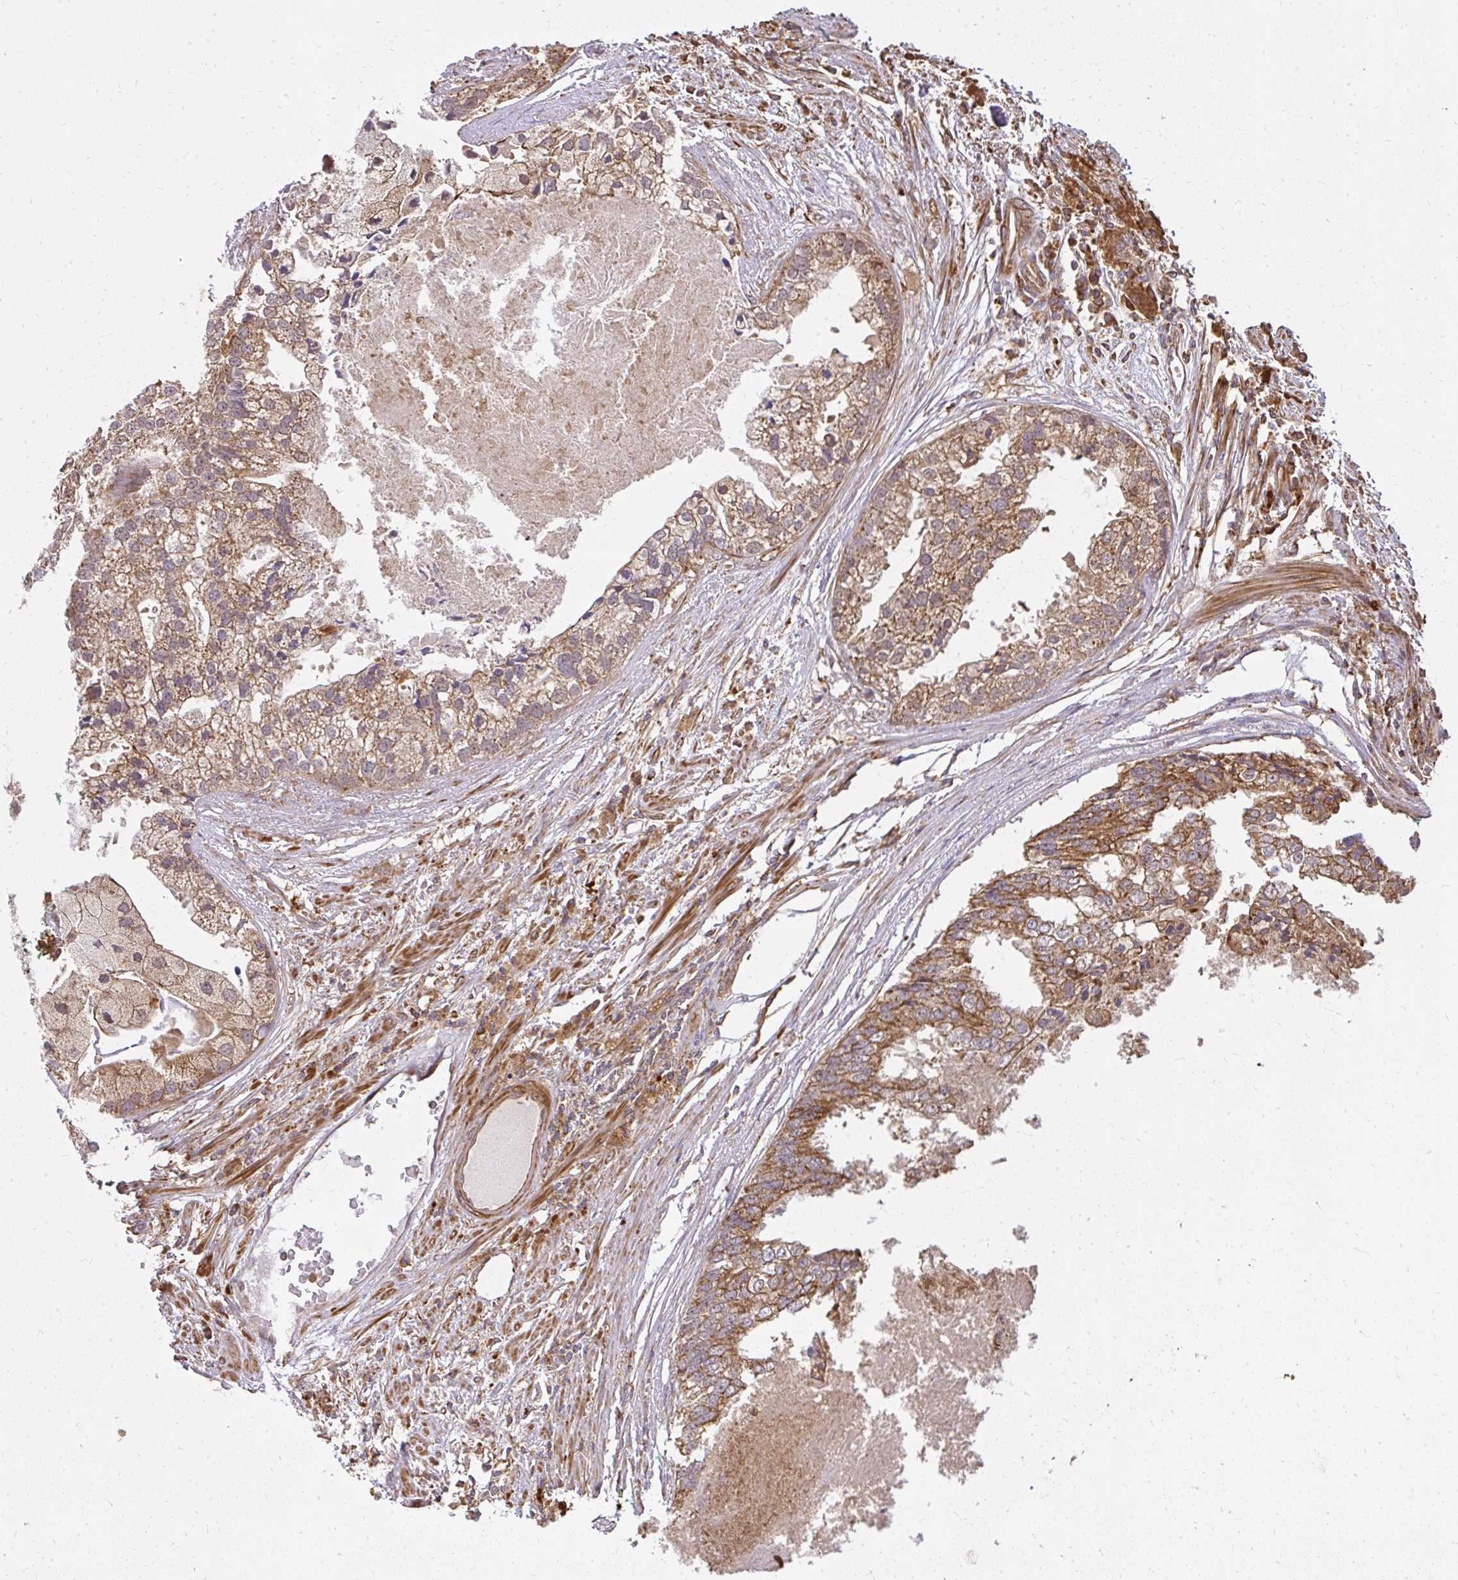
{"staining": {"intensity": "moderate", "quantity": ">75%", "location": "cytoplasmic/membranous"}, "tissue": "prostate cancer", "cell_type": "Tumor cells", "image_type": "cancer", "snomed": [{"axis": "morphology", "description": "Adenocarcinoma, High grade"}, {"axis": "topography", "description": "Prostate"}], "caption": "Human prostate cancer (adenocarcinoma (high-grade)) stained for a protein (brown) exhibits moderate cytoplasmic/membranous positive positivity in about >75% of tumor cells.", "gene": "GNS", "patient": {"sex": "male", "age": 62}}